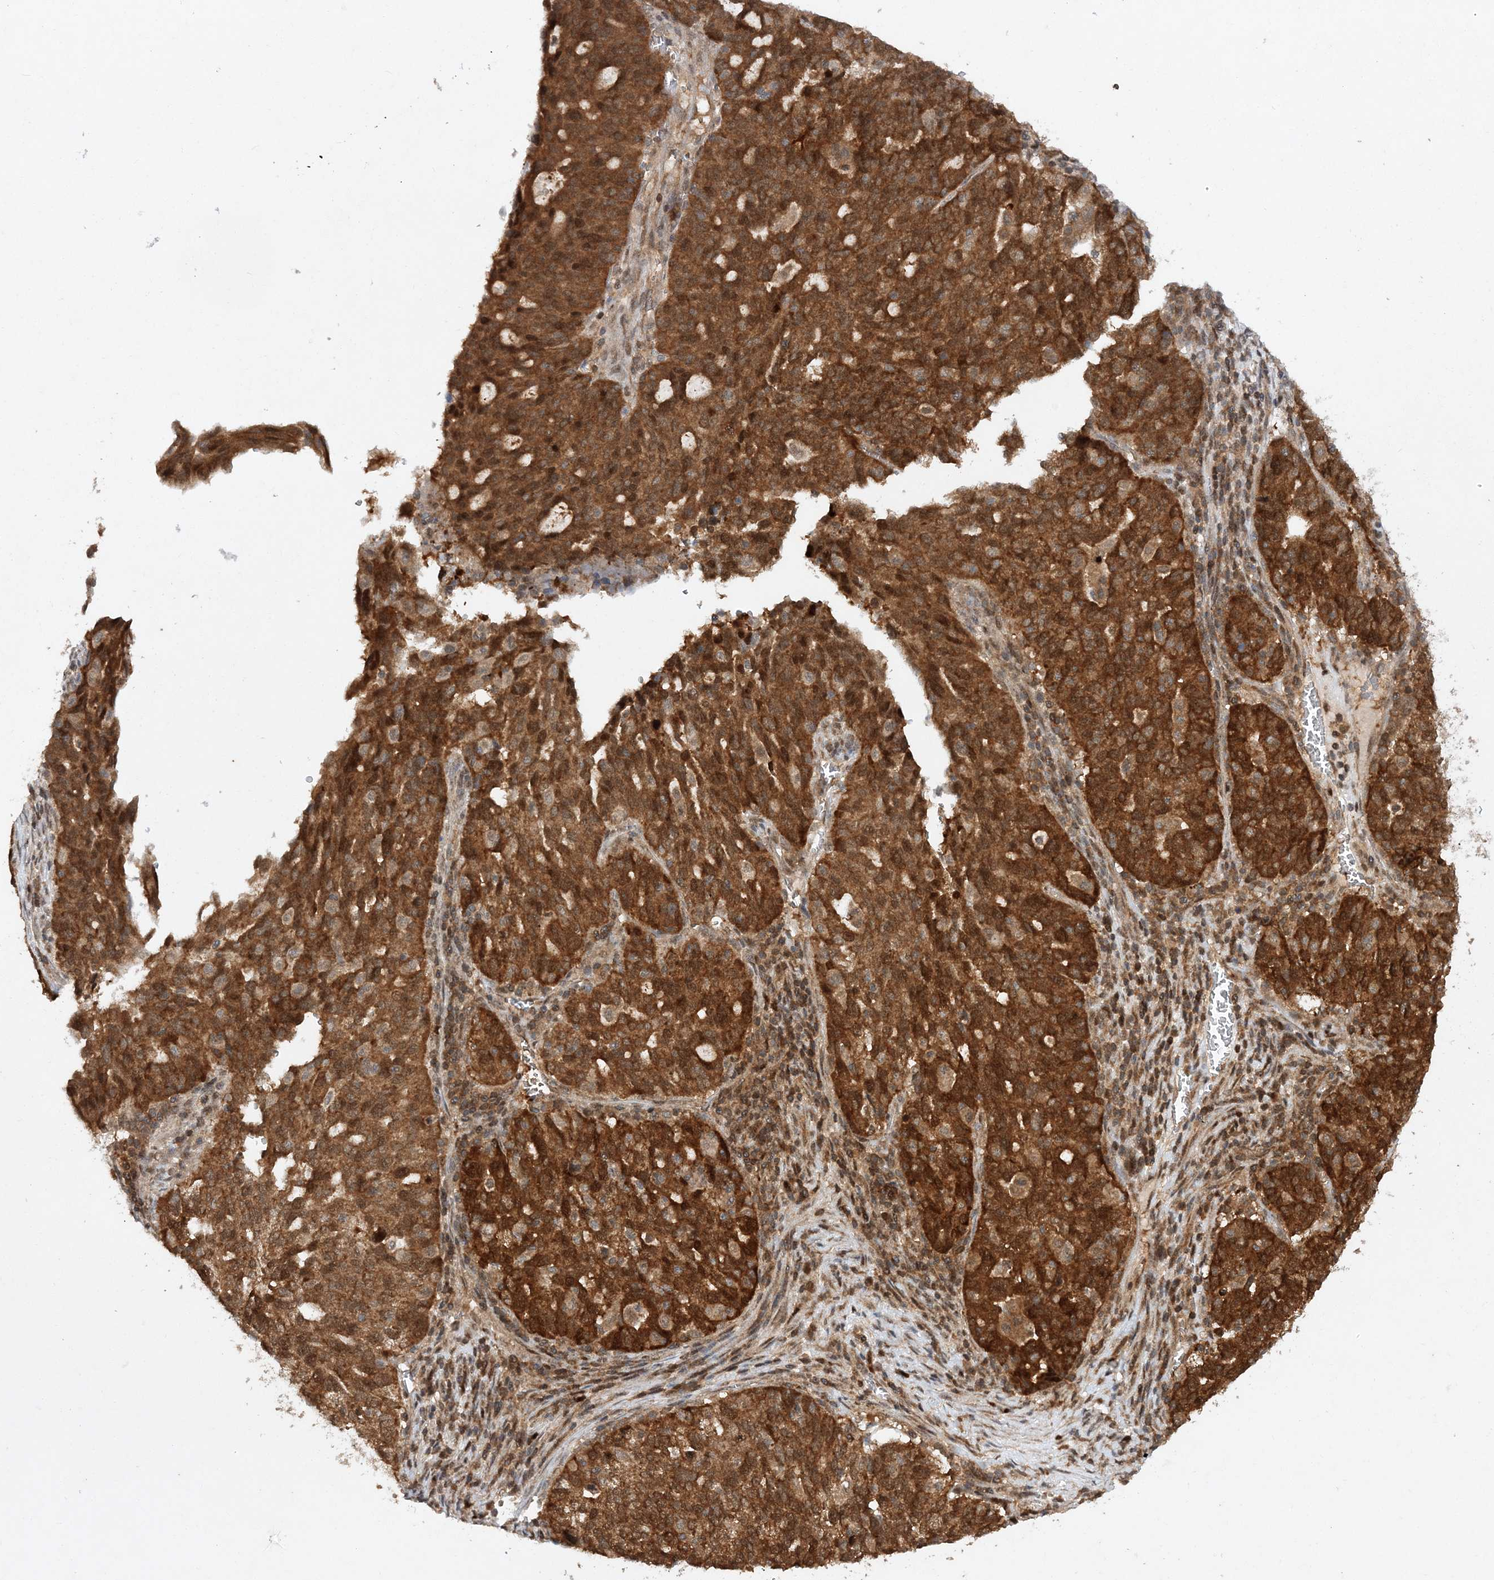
{"staining": {"intensity": "strong", "quantity": ">75%", "location": "cytoplasmic/membranous"}, "tissue": "ovarian cancer", "cell_type": "Tumor cells", "image_type": "cancer", "snomed": [{"axis": "morphology", "description": "Cystadenocarcinoma, serous, NOS"}, {"axis": "topography", "description": "Ovary"}], "caption": "This micrograph exhibits ovarian serous cystadenocarcinoma stained with immunohistochemistry to label a protein in brown. The cytoplasmic/membranous of tumor cells show strong positivity for the protein. Nuclei are counter-stained blue.", "gene": "NIF3L1", "patient": {"sex": "female", "age": 59}}